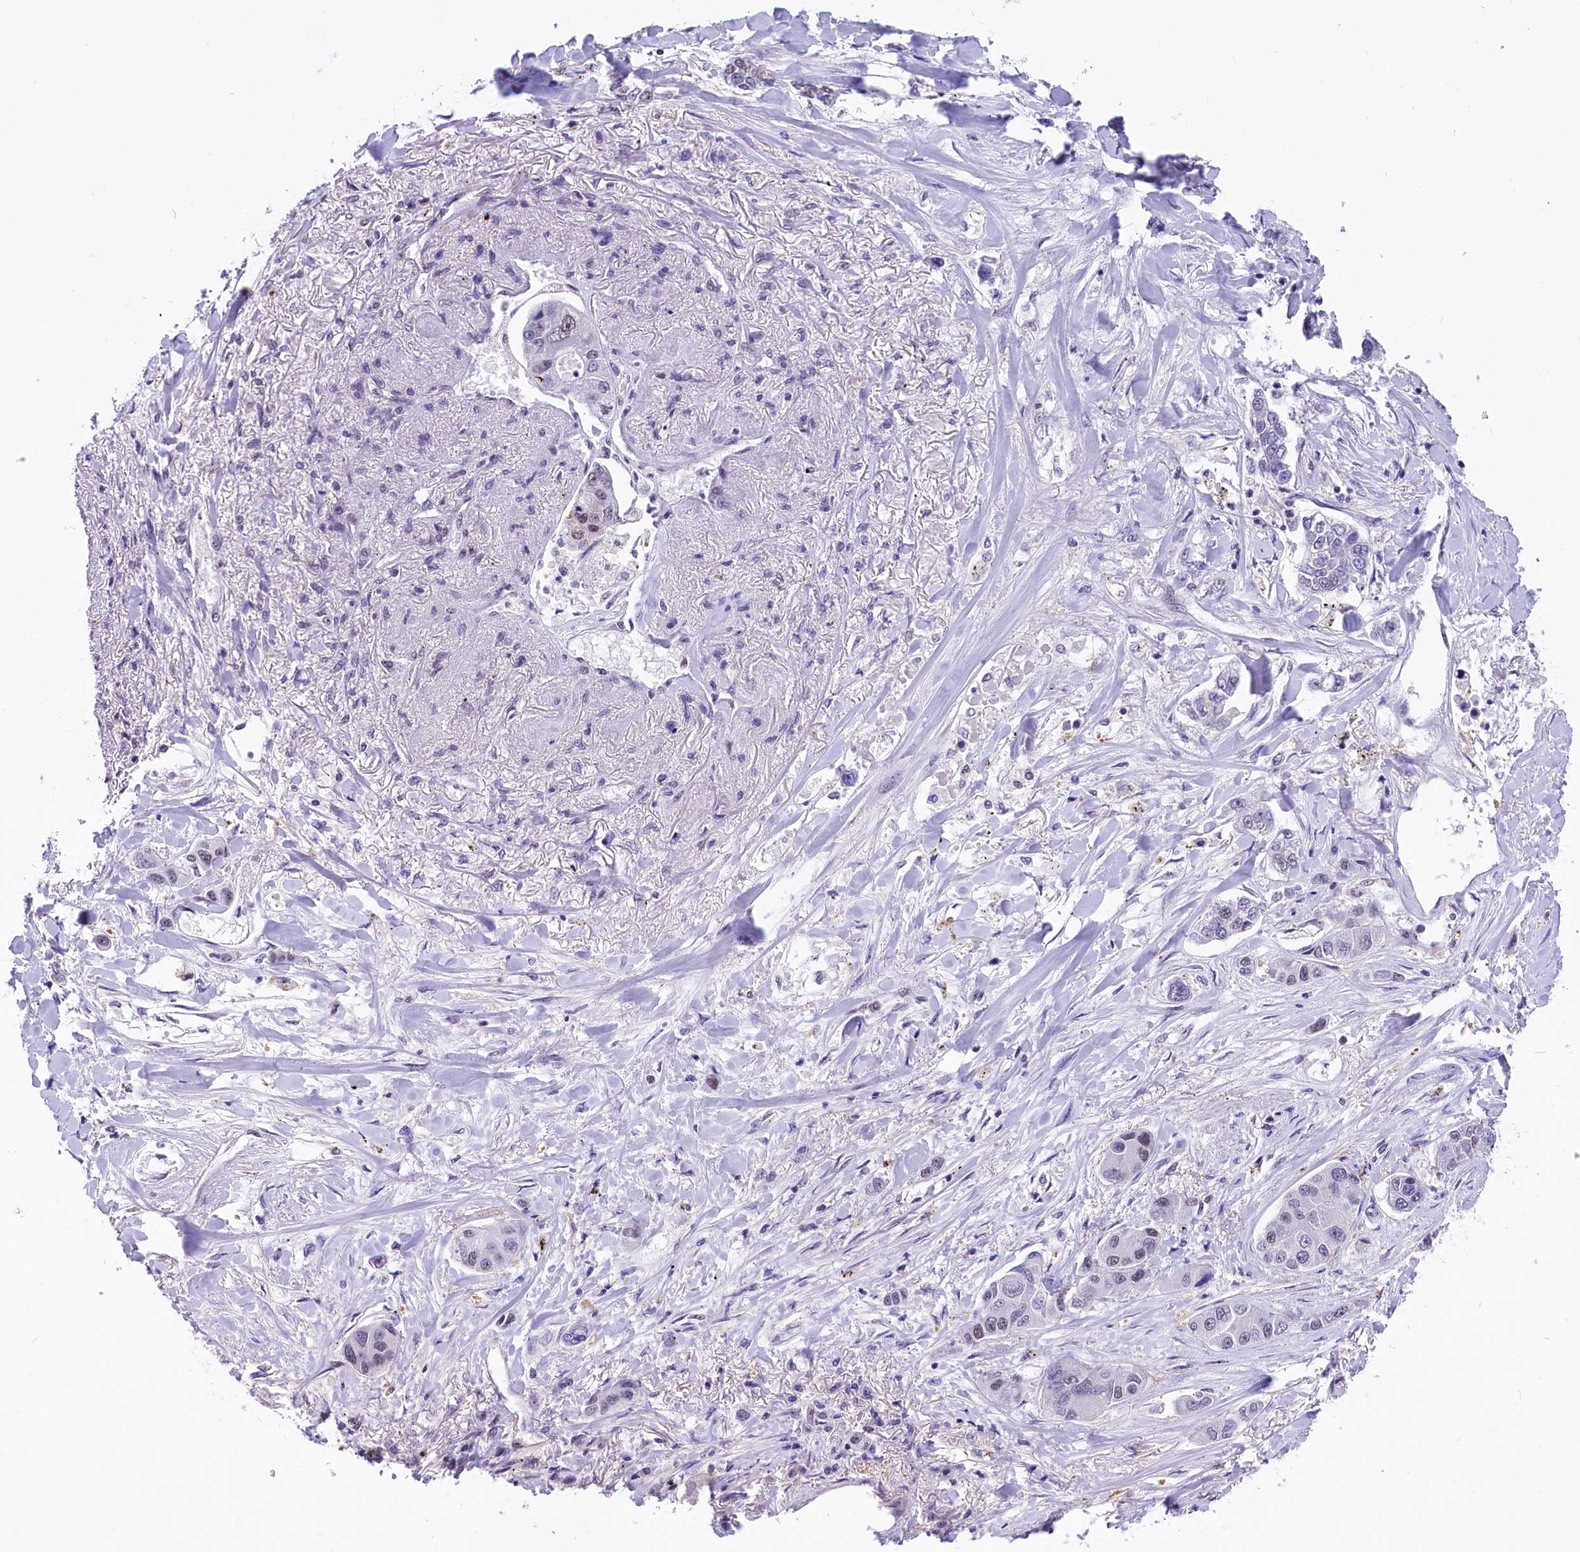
{"staining": {"intensity": "negative", "quantity": "none", "location": "none"}, "tissue": "lung cancer", "cell_type": "Tumor cells", "image_type": "cancer", "snomed": [{"axis": "morphology", "description": "Adenocarcinoma, NOS"}, {"axis": "topography", "description": "Lung"}], "caption": "Tumor cells show no significant positivity in lung cancer (adenocarcinoma). (DAB immunohistochemistry with hematoxylin counter stain).", "gene": "ZC3H4", "patient": {"sex": "male", "age": 49}}